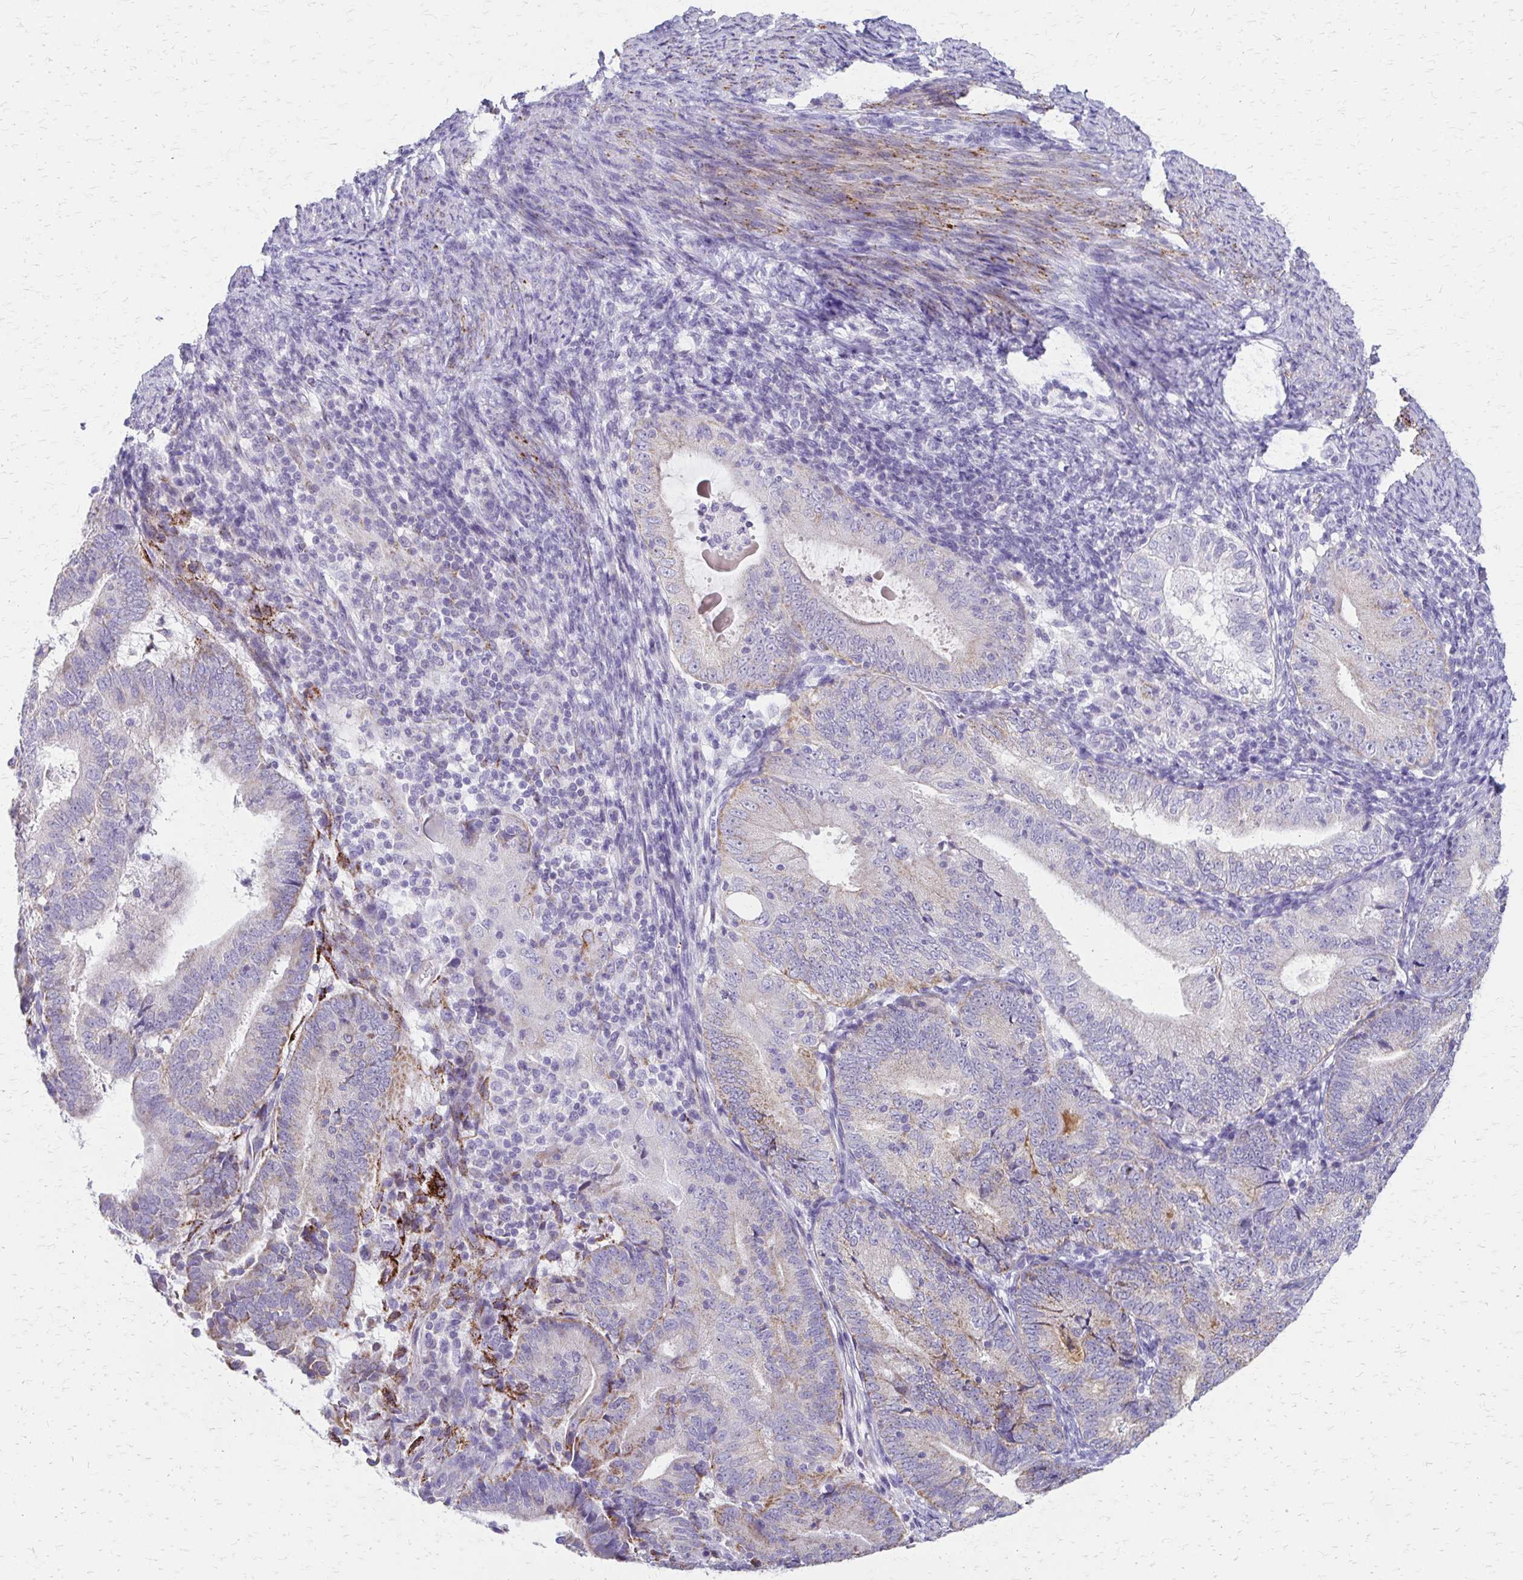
{"staining": {"intensity": "weak", "quantity": "<25%", "location": "cytoplasmic/membranous"}, "tissue": "endometrial cancer", "cell_type": "Tumor cells", "image_type": "cancer", "snomed": [{"axis": "morphology", "description": "Adenocarcinoma, NOS"}, {"axis": "topography", "description": "Endometrium"}], "caption": "The immunohistochemistry (IHC) micrograph has no significant expression in tumor cells of endometrial cancer tissue.", "gene": "ZSCAN5B", "patient": {"sex": "female", "age": 70}}